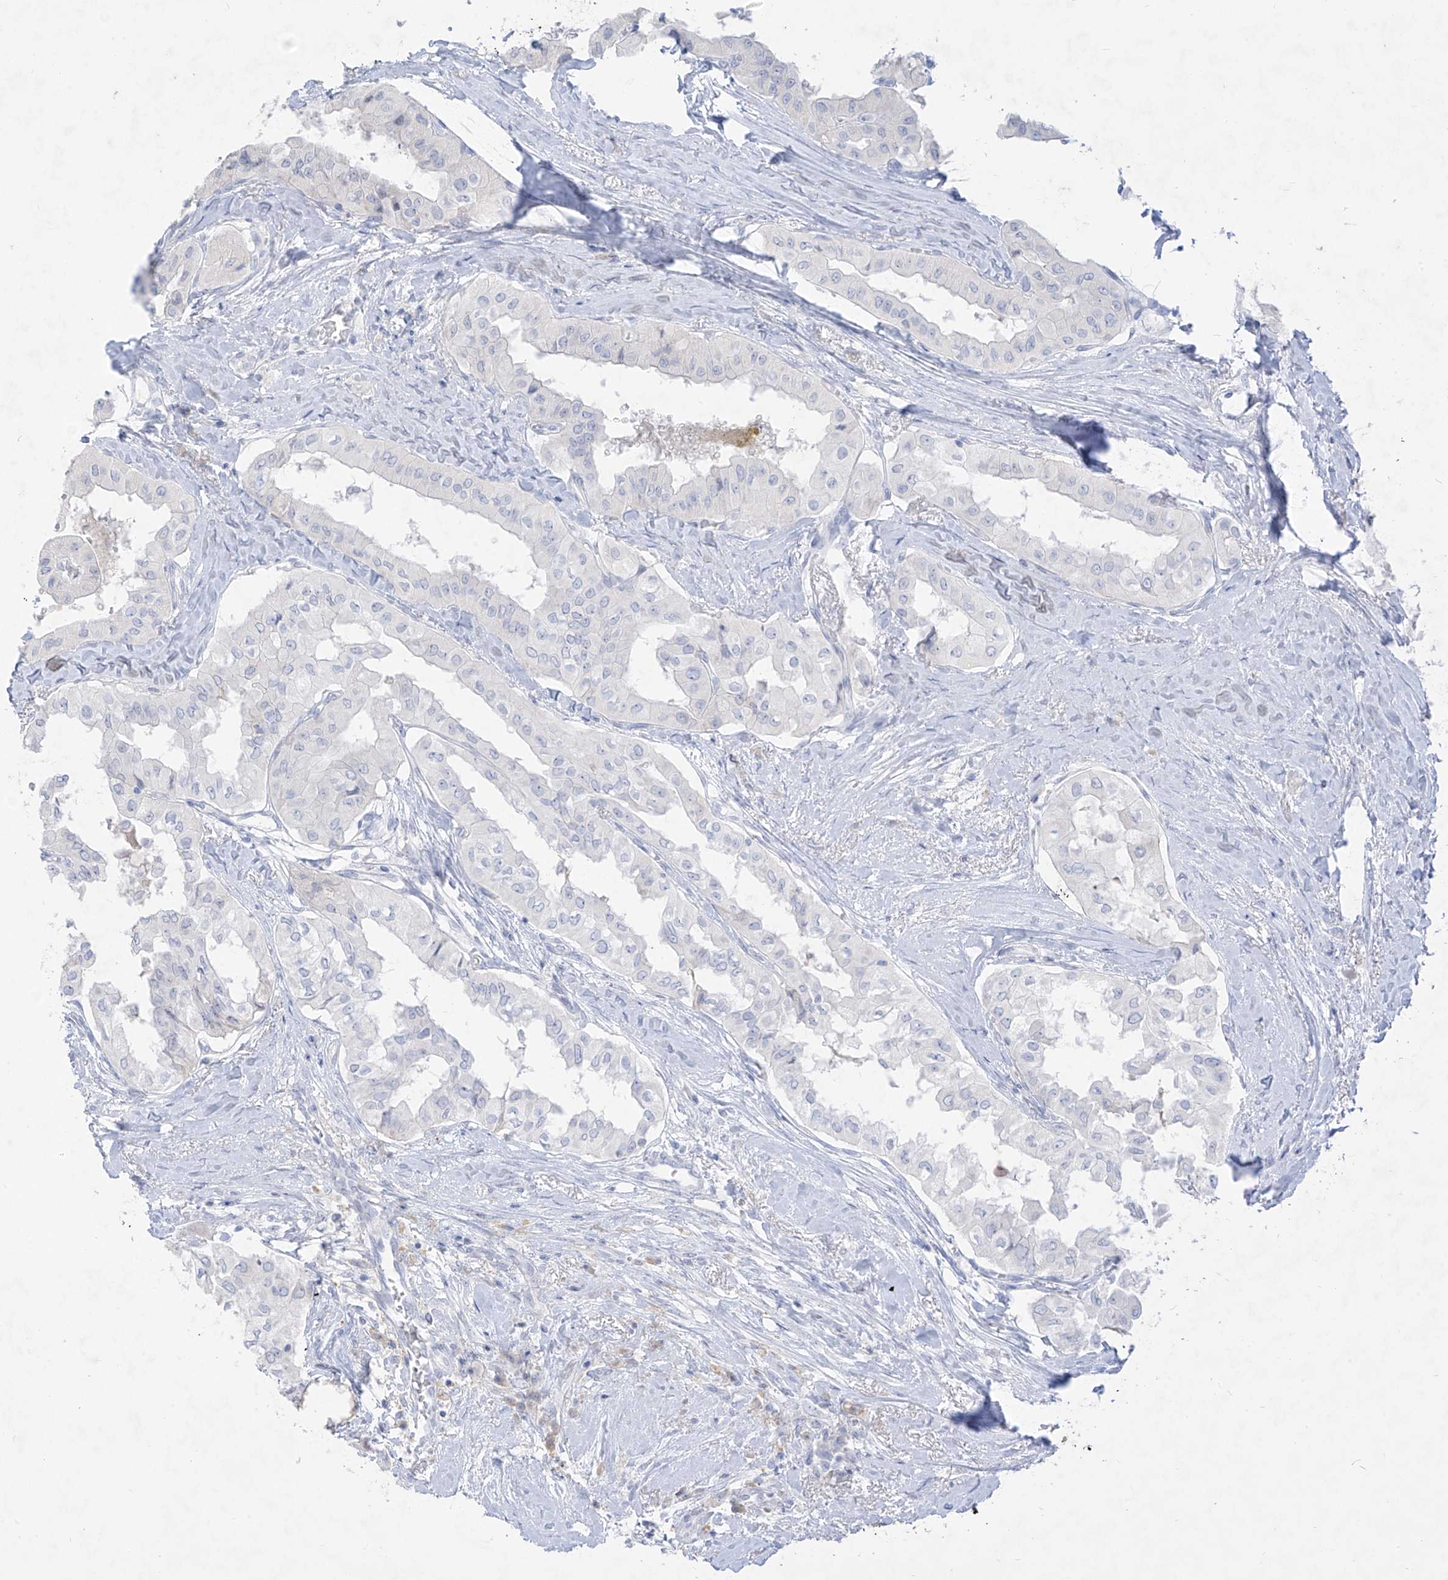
{"staining": {"intensity": "negative", "quantity": "none", "location": "none"}, "tissue": "thyroid cancer", "cell_type": "Tumor cells", "image_type": "cancer", "snomed": [{"axis": "morphology", "description": "Papillary adenocarcinoma, NOS"}, {"axis": "topography", "description": "Thyroid gland"}], "caption": "Thyroid cancer was stained to show a protein in brown. There is no significant staining in tumor cells. The staining was performed using DAB (3,3'-diaminobenzidine) to visualize the protein expression in brown, while the nuclei were stained in blue with hematoxylin (Magnification: 20x).", "gene": "TGM4", "patient": {"sex": "female", "age": 59}}